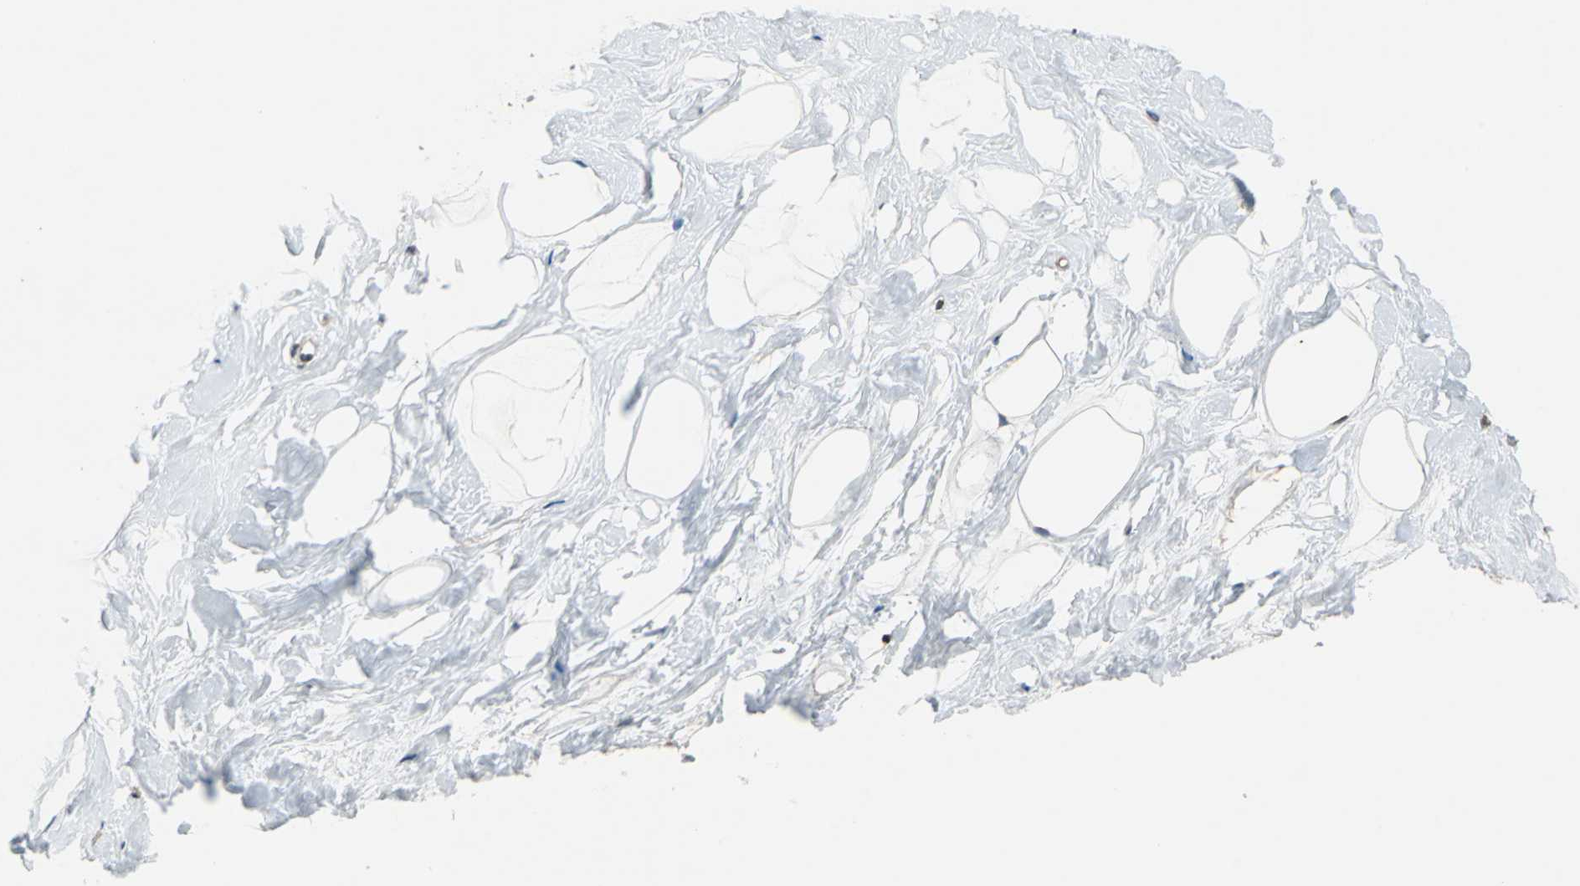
{"staining": {"intensity": "moderate", "quantity": "25%-75%", "location": "cytoplasmic/membranous,nuclear"}, "tissue": "breast", "cell_type": "Adipocytes", "image_type": "normal", "snomed": [{"axis": "morphology", "description": "Normal tissue, NOS"}, {"axis": "topography", "description": "Breast"}], "caption": "About 25%-75% of adipocytes in unremarkable human breast exhibit moderate cytoplasmic/membranous,nuclear protein expression as visualized by brown immunohistochemical staining.", "gene": "AATF", "patient": {"sex": "female", "age": 23}}